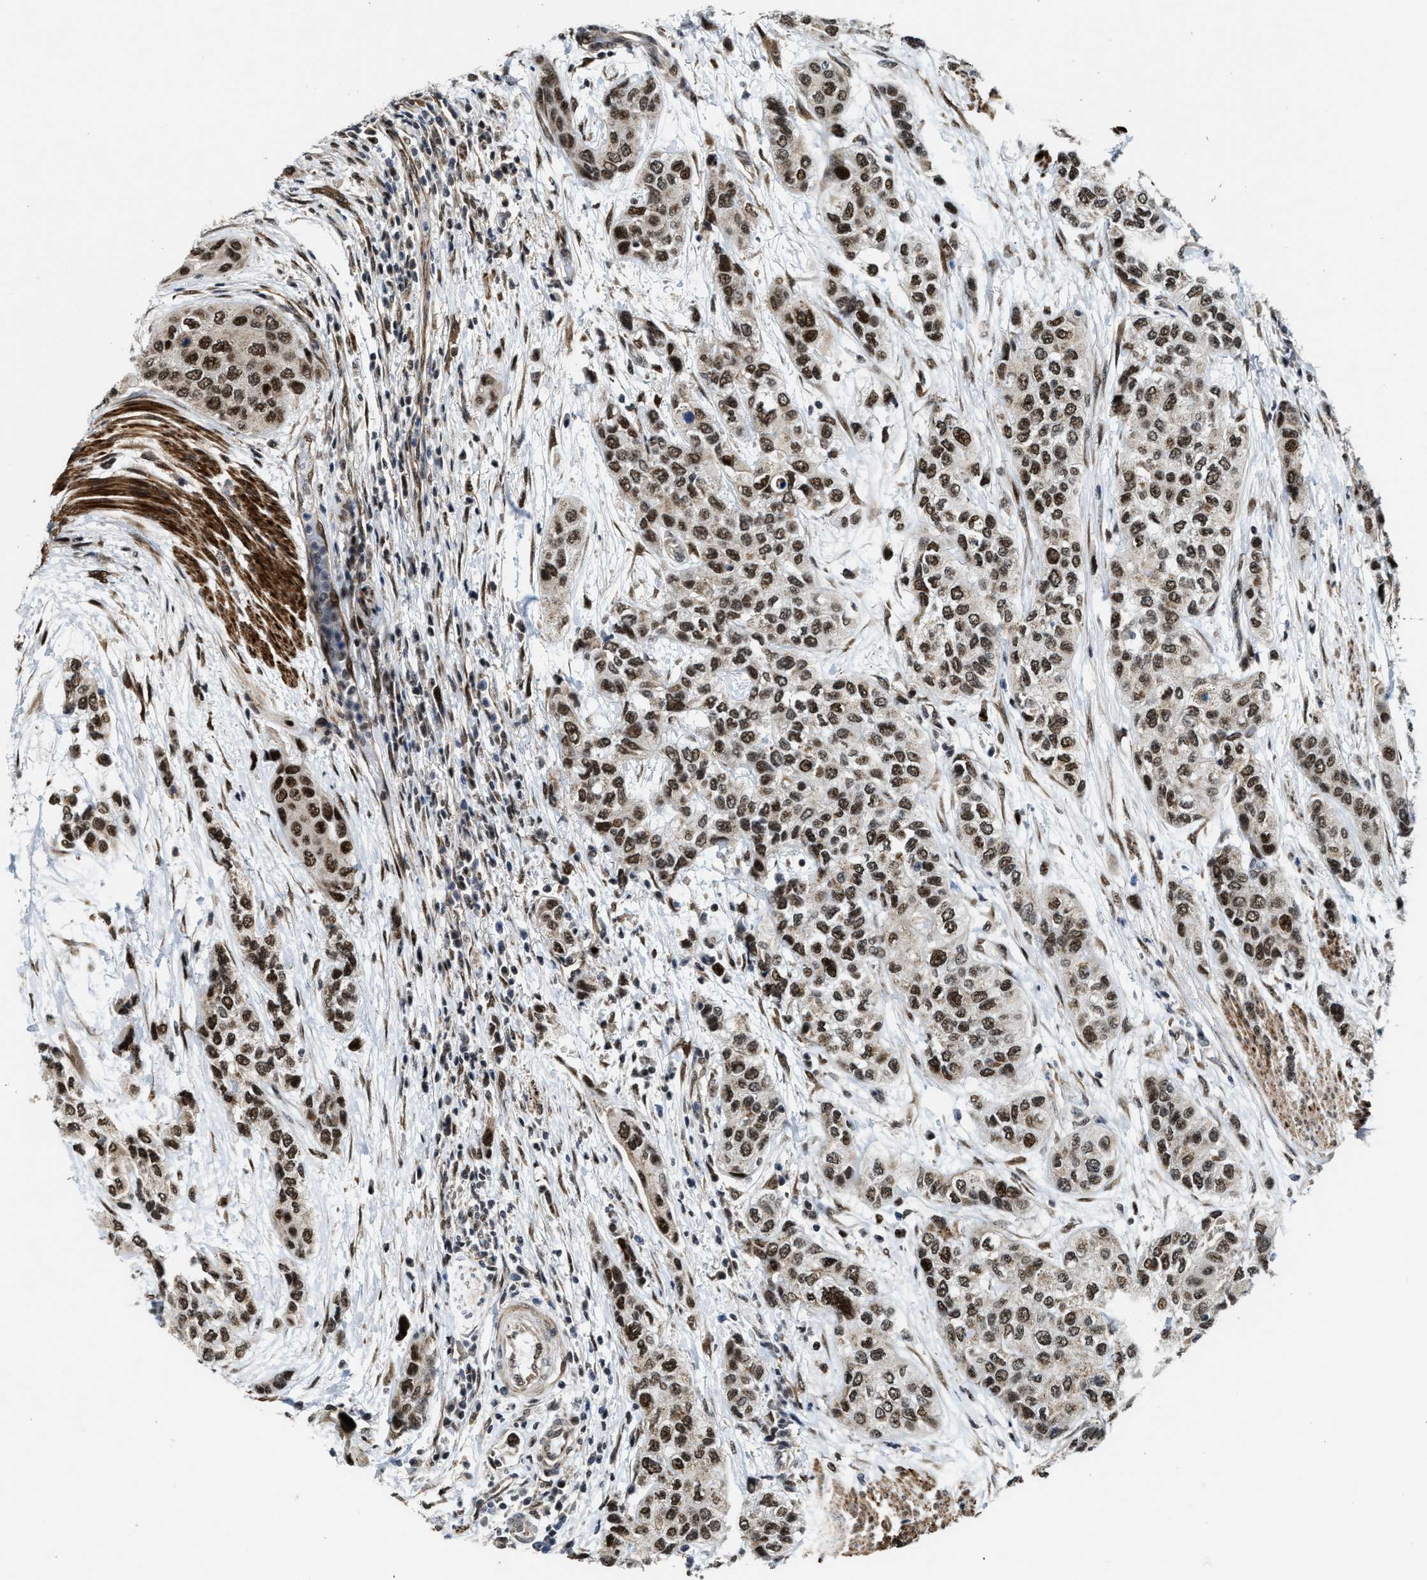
{"staining": {"intensity": "strong", "quantity": ">75%", "location": "nuclear"}, "tissue": "urothelial cancer", "cell_type": "Tumor cells", "image_type": "cancer", "snomed": [{"axis": "morphology", "description": "Urothelial carcinoma, High grade"}, {"axis": "topography", "description": "Urinary bladder"}], "caption": "High-magnification brightfield microscopy of urothelial cancer stained with DAB (3,3'-diaminobenzidine) (brown) and counterstained with hematoxylin (blue). tumor cells exhibit strong nuclear staining is identified in approximately>75% of cells. (DAB IHC with brightfield microscopy, high magnification).", "gene": "ZNF250", "patient": {"sex": "female", "age": 56}}